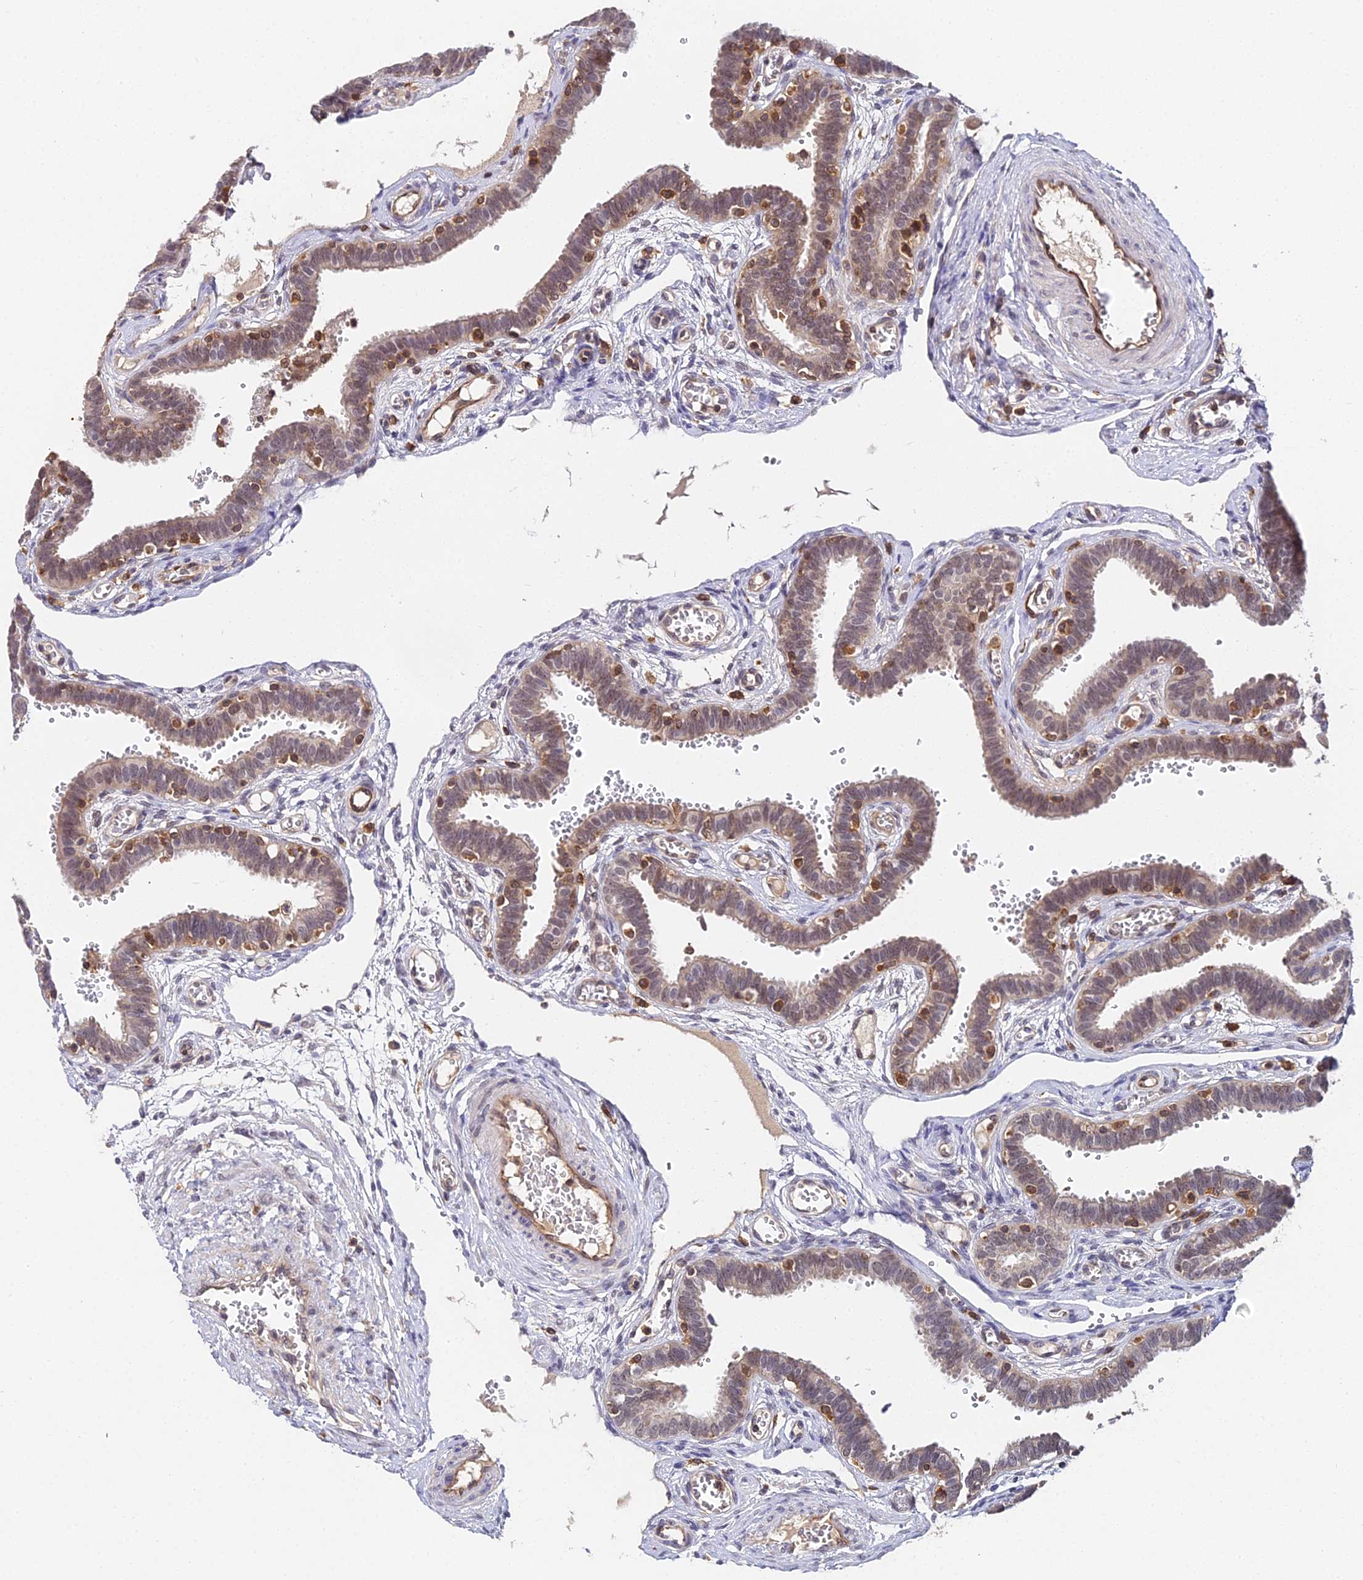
{"staining": {"intensity": "moderate", "quantity": "25%-75%", "location": "cytoplasmic/membranous,nuclear"}, "tissue": "fallopian tube", "cell_type": "Glandular cells", "image_type": "normal", "snomed": [{"axis": "morphology", "description": "Normal tissue, NOS"}, {"axis": "topography", "description": "Fallopian tube"}, {"axis": "topography", "description": "Placenta"}], "caption": "Immunohistochemical staining of benign fallopian tube displays moderate cytoplasmic/membranous,nuclear protein expression in about 25%-75% of glandular cells.", "gene": "TPRX1", "patient": {"sex": "female", "age": 32}}